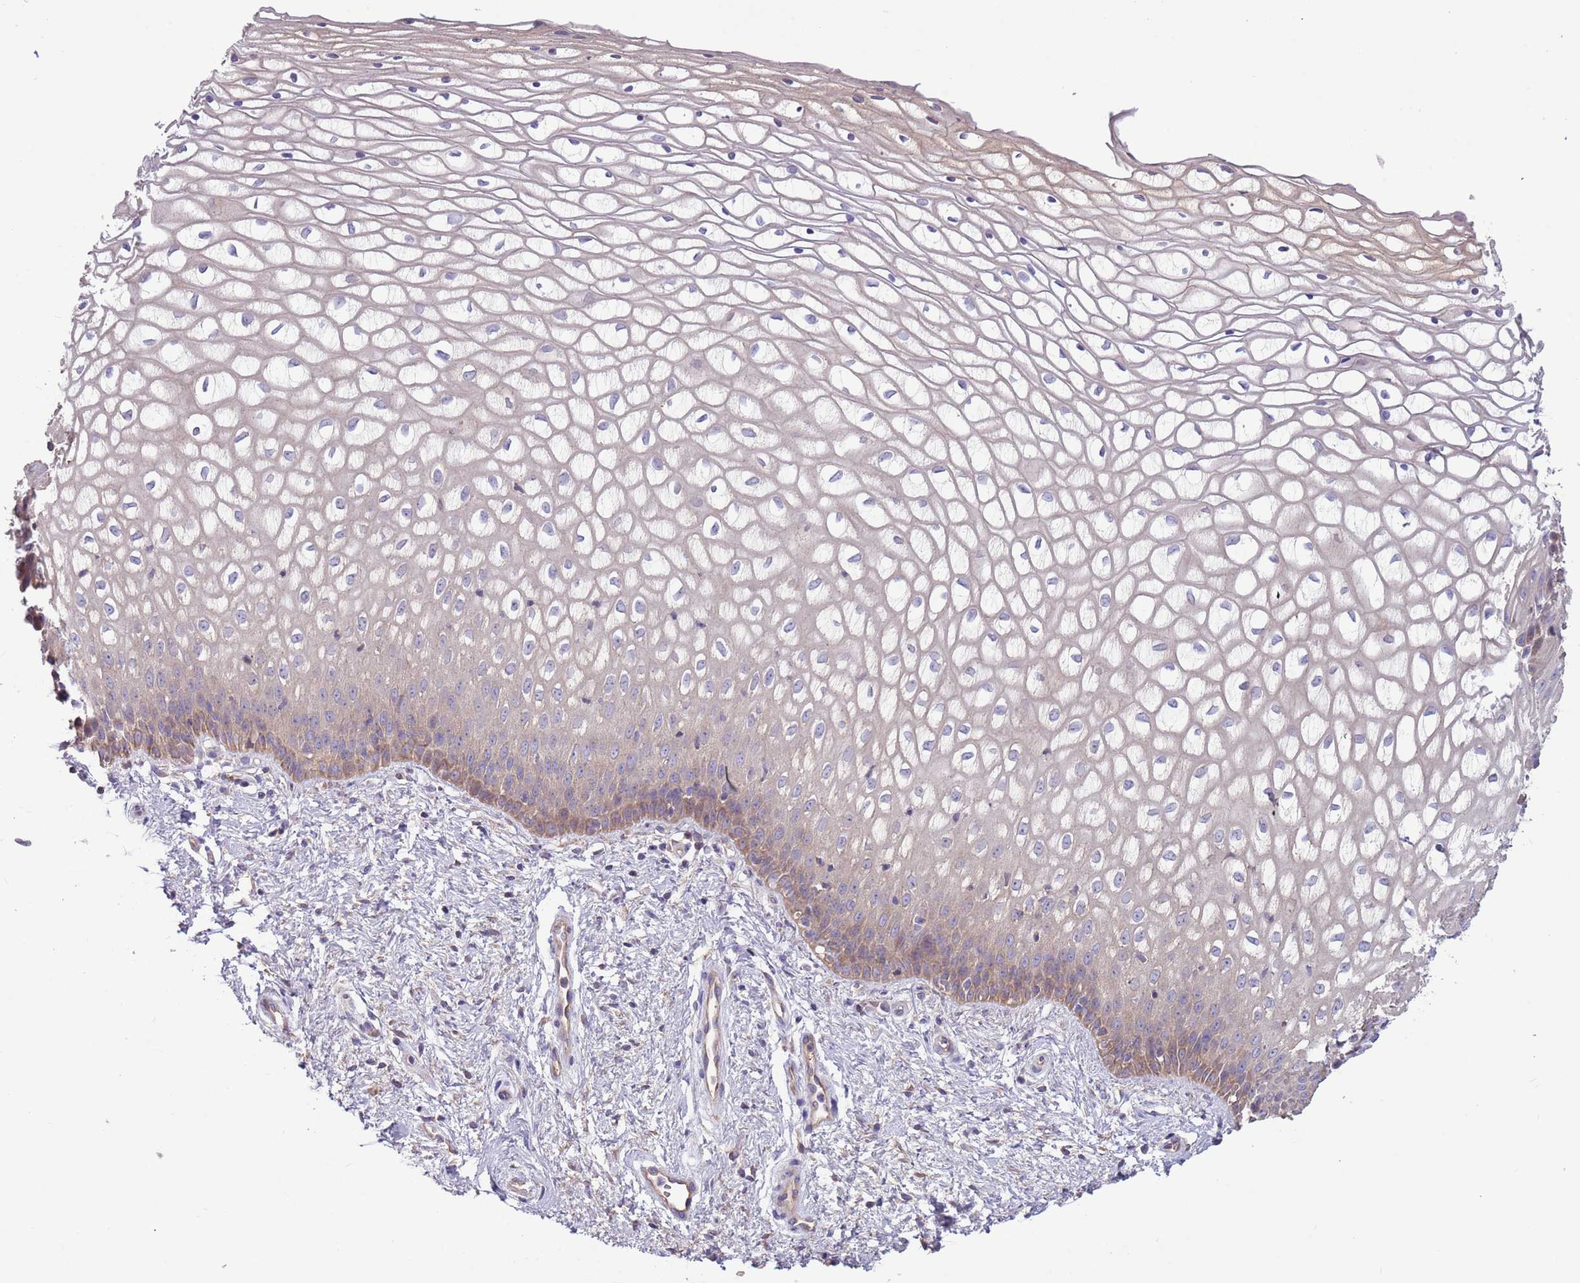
{"staining": {"intensity": "weak", "quantity": "<25%", "location": "cytoplasmic/membranous"}, "tissue": "vagina", "cell_type": "Squamous epithelial cells", "image_type": "normal", "snomed": [{"axis": "morphology", "description": "Normal tissue, NOS"}, {"axis": "topography", "description": "Vagina"}], "caption": "Immunohistochemistry (IHC) of normal vagina reveals no expression in squamous epithelial cells.", "gene": "TRMO", "patient": {"sex": "female", "age": 34}}